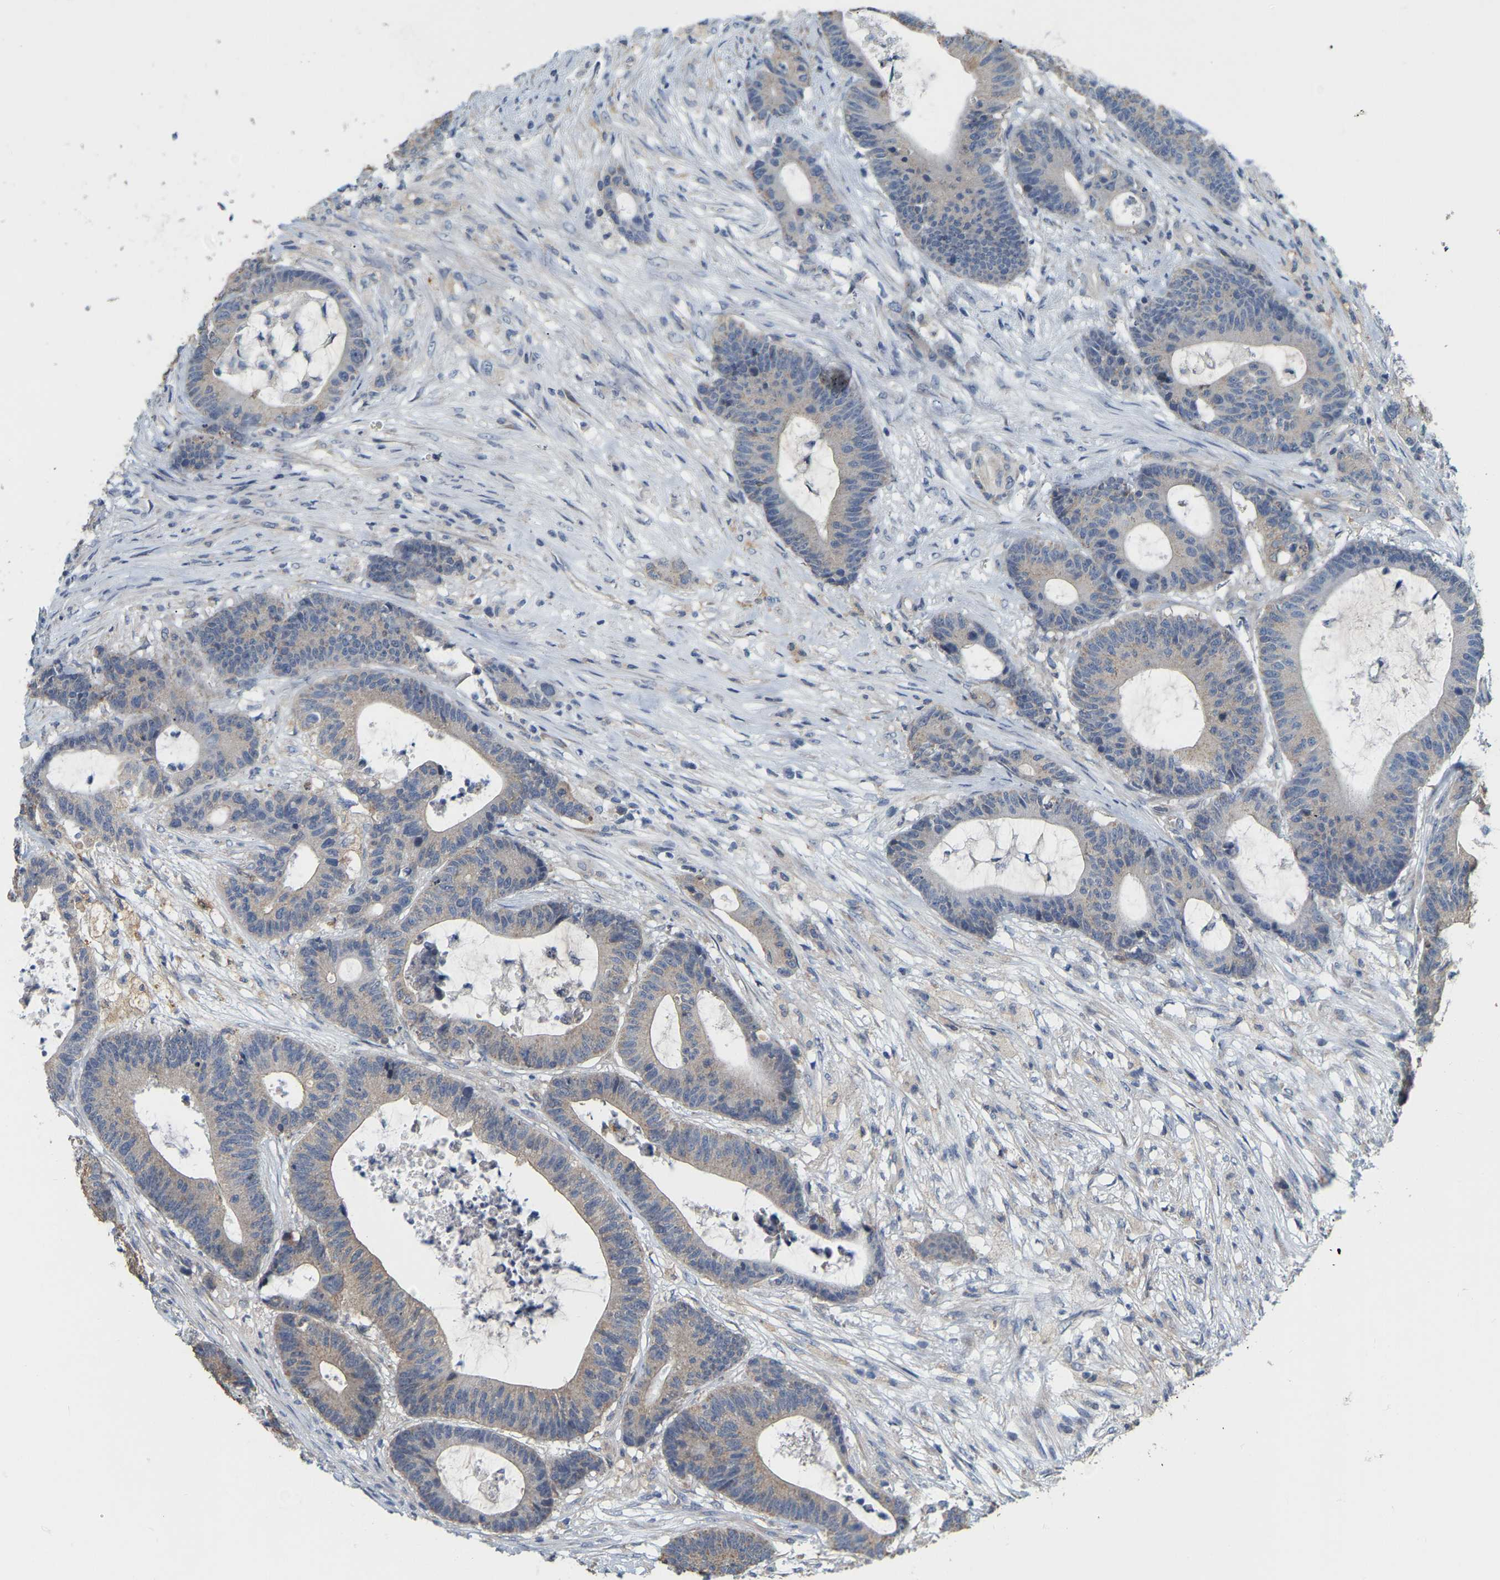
{"staining": {"intensity": "weak", "quantity": "25%-75%", "location": "cytoplasmic/membranous"}, "tissue": "colorectal cancer", "cell_type": "Tumor cells", "image_type": "cancer", "snomed": [{"axis": "morphology", "description": "Adenocarcinoma, NOS"}, {"axis": "topography", "description": "Colon"}], "caption": "A brown stain labels weak cytoplasmic/membranous expression of a protein in colorectal cancer tumor cells.", "gene": "SSH1", "patient": {"sex": "female", "age": 84}}